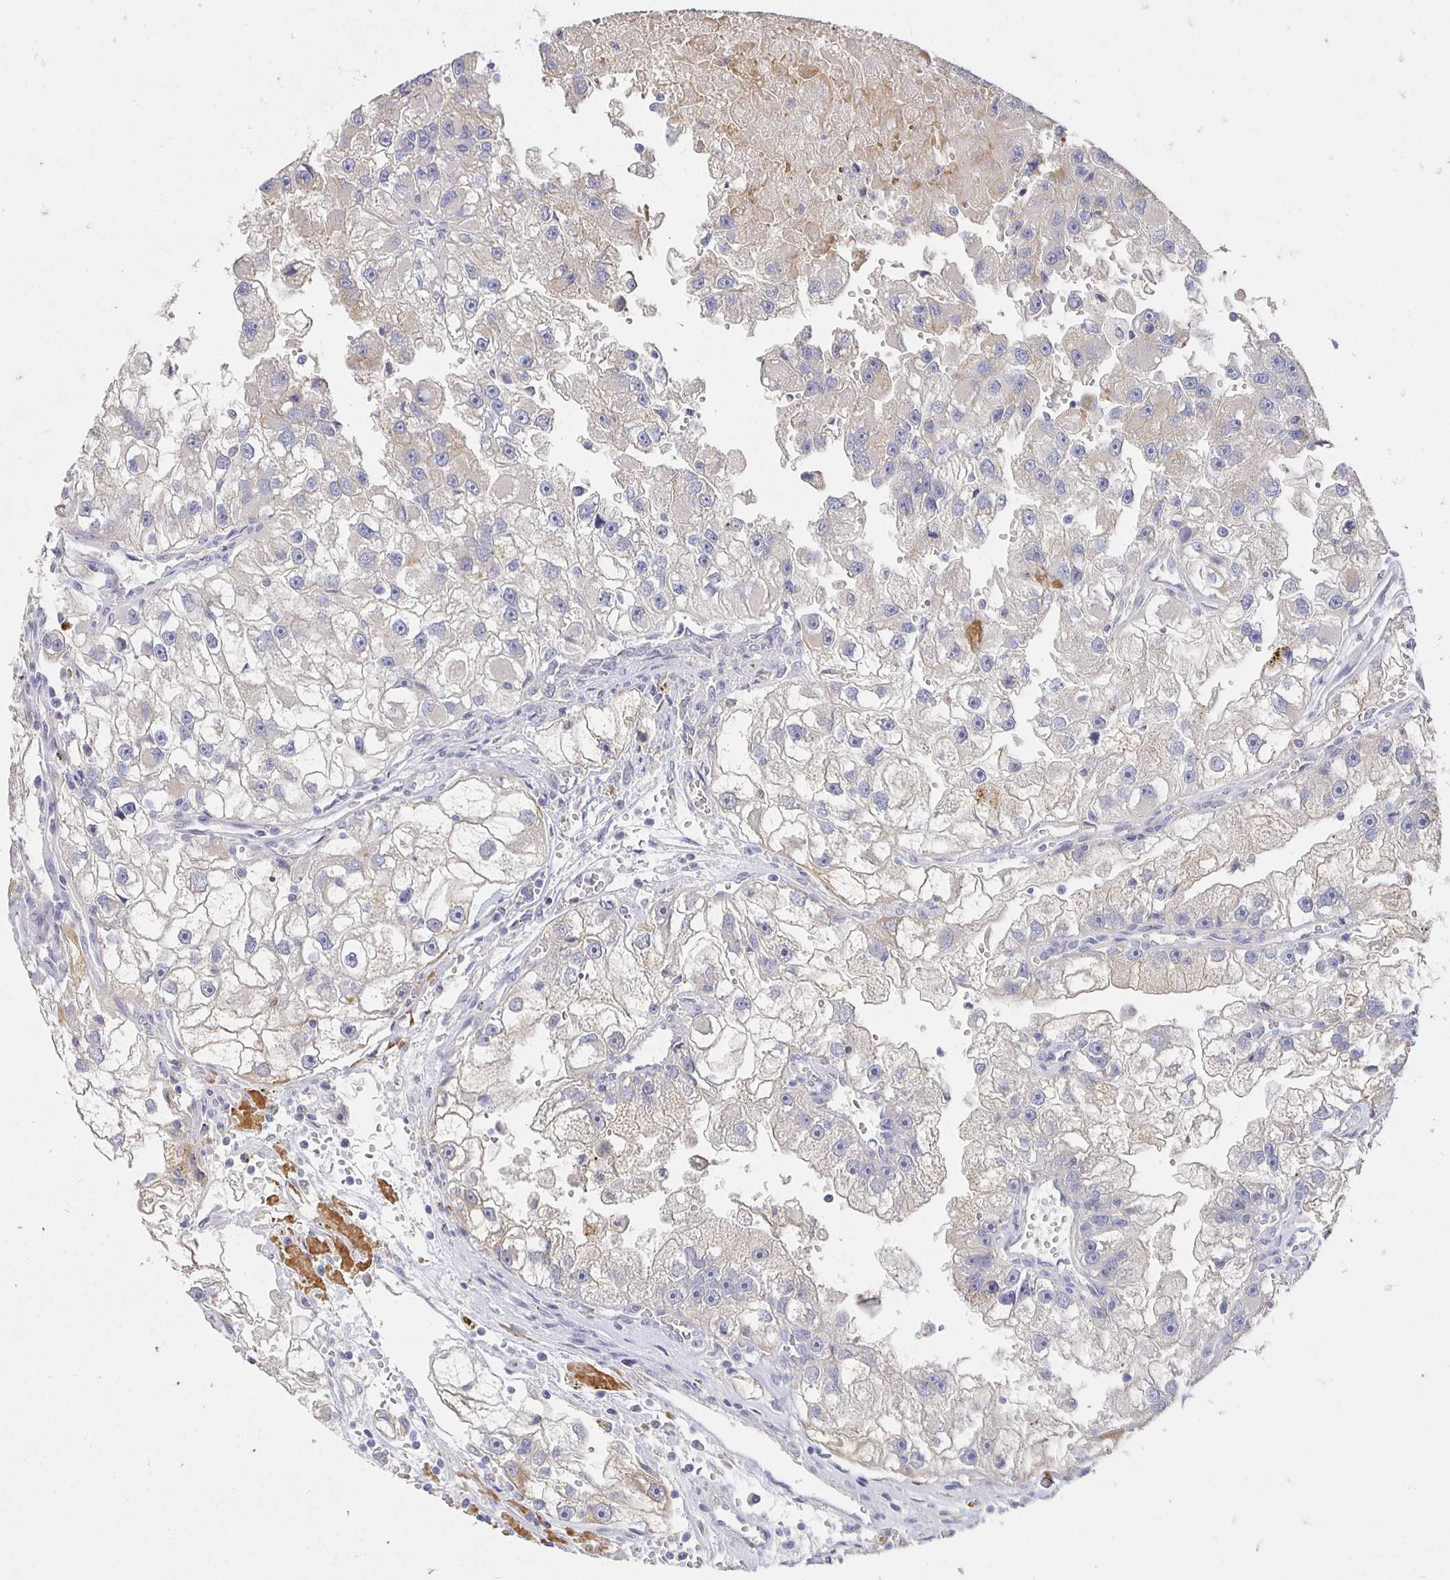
{"staining": {"intensity": "negative", "quantity": "none", "location": "none"}, "tissue": "renal cancer", "cell_type": "Tumor cells", "image_type": "cancer", "snomed": [{"axis": "morphology", "description": "Adenocarcinoma, NOS"}, {"axis": "topography", "description": "Kidney"}], "caption": "There is no significant positivity in tumor cells of renal adenocarcinoma.", "gene": "FKRP", "patient": {"sex": "male", "age": 63}}